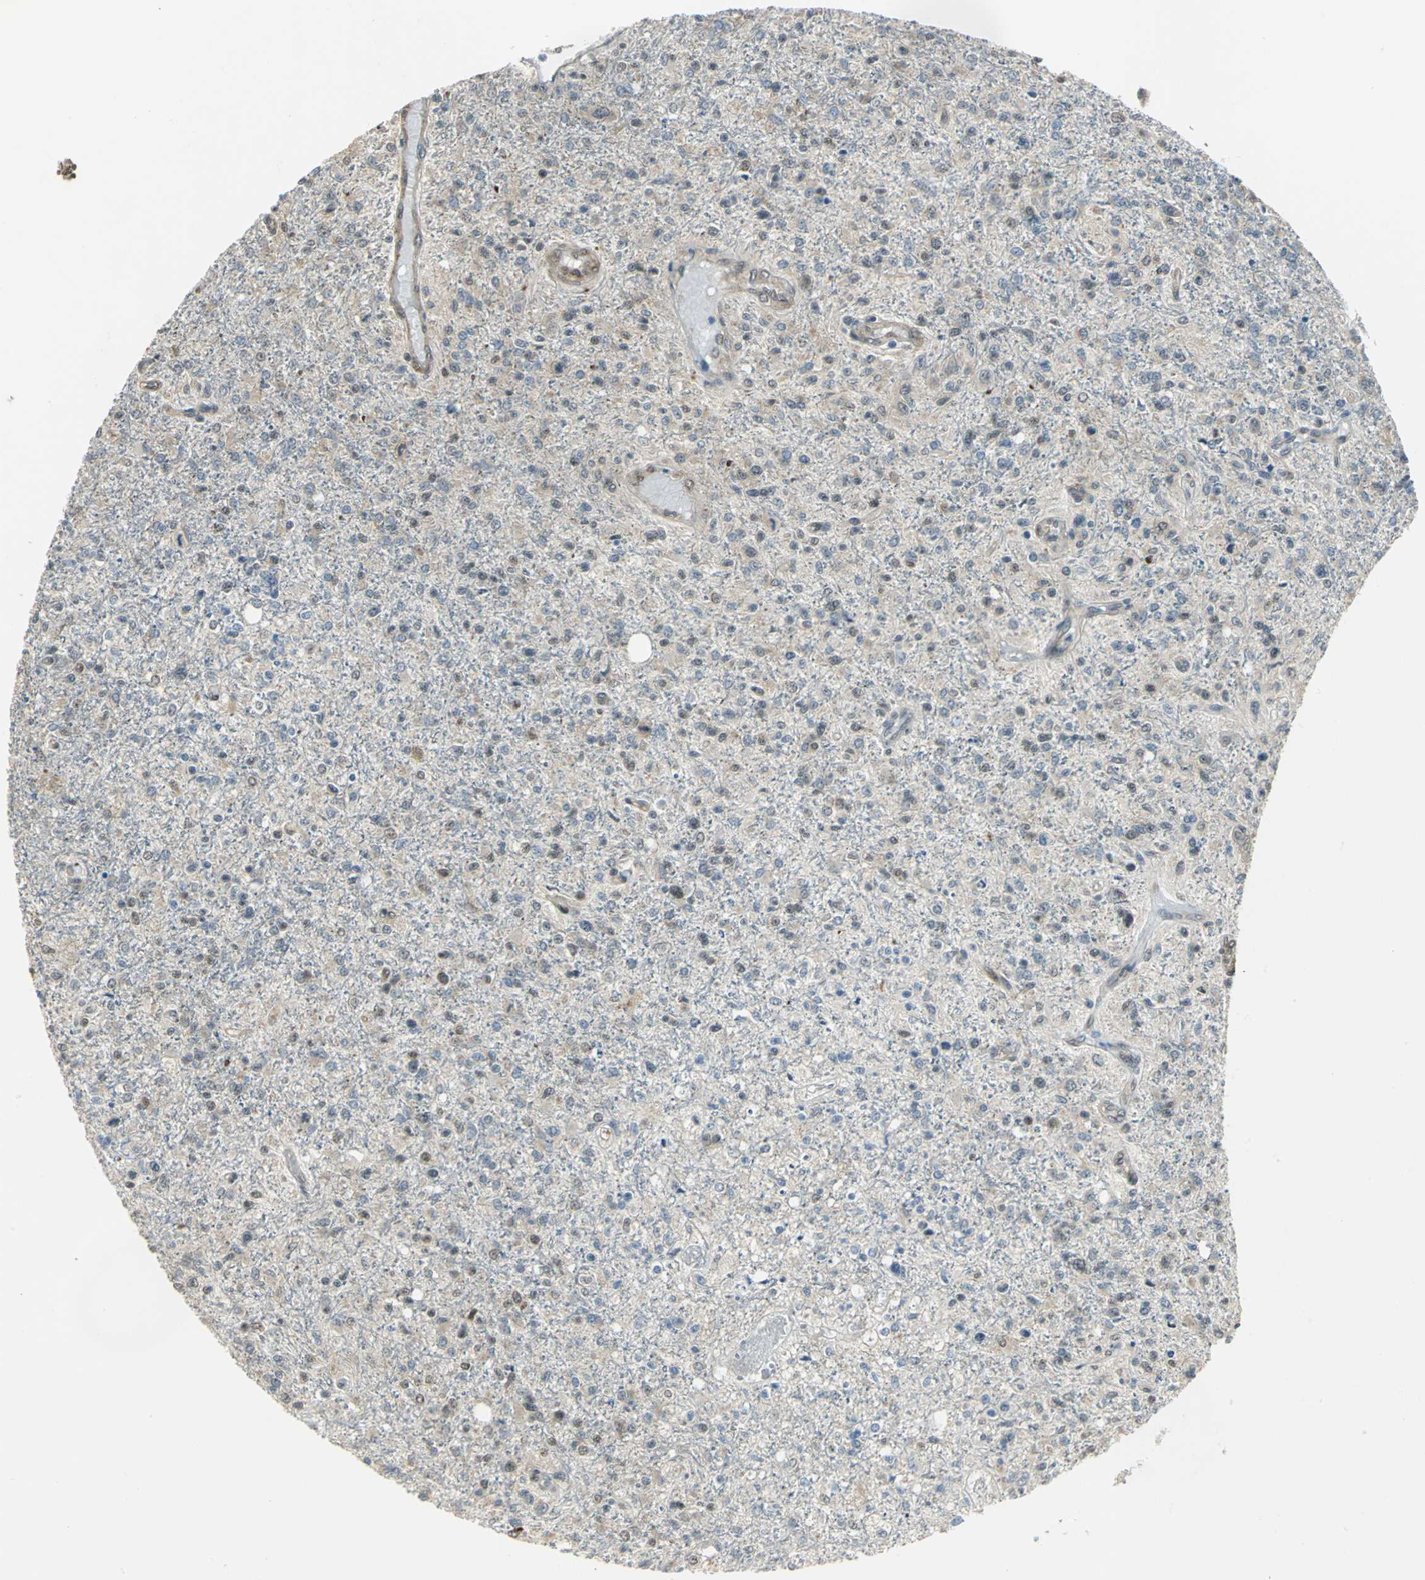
{"staining": {"intensity": "negative", "quantity": "none", "location": "none"}, "tissue": "glioma", "cell_type": "Tumor cells", "image_type": "cancer", "snomed": [{"axis": "morphology", "description": "Glioma, malignant, High grade"}, {"axis": "topography", "description": "Cerebral cortex"}], "caption": "A photomicrograph of glioma stained for a protein exhibits no brown staining in tumor cells. Brightfield microscopy of IHC stained with DAB (brown) and hematoxylin (blue), captured at high magnification.", "gene": "DDX5", "patient": {"sex": "male", "age": 76}}